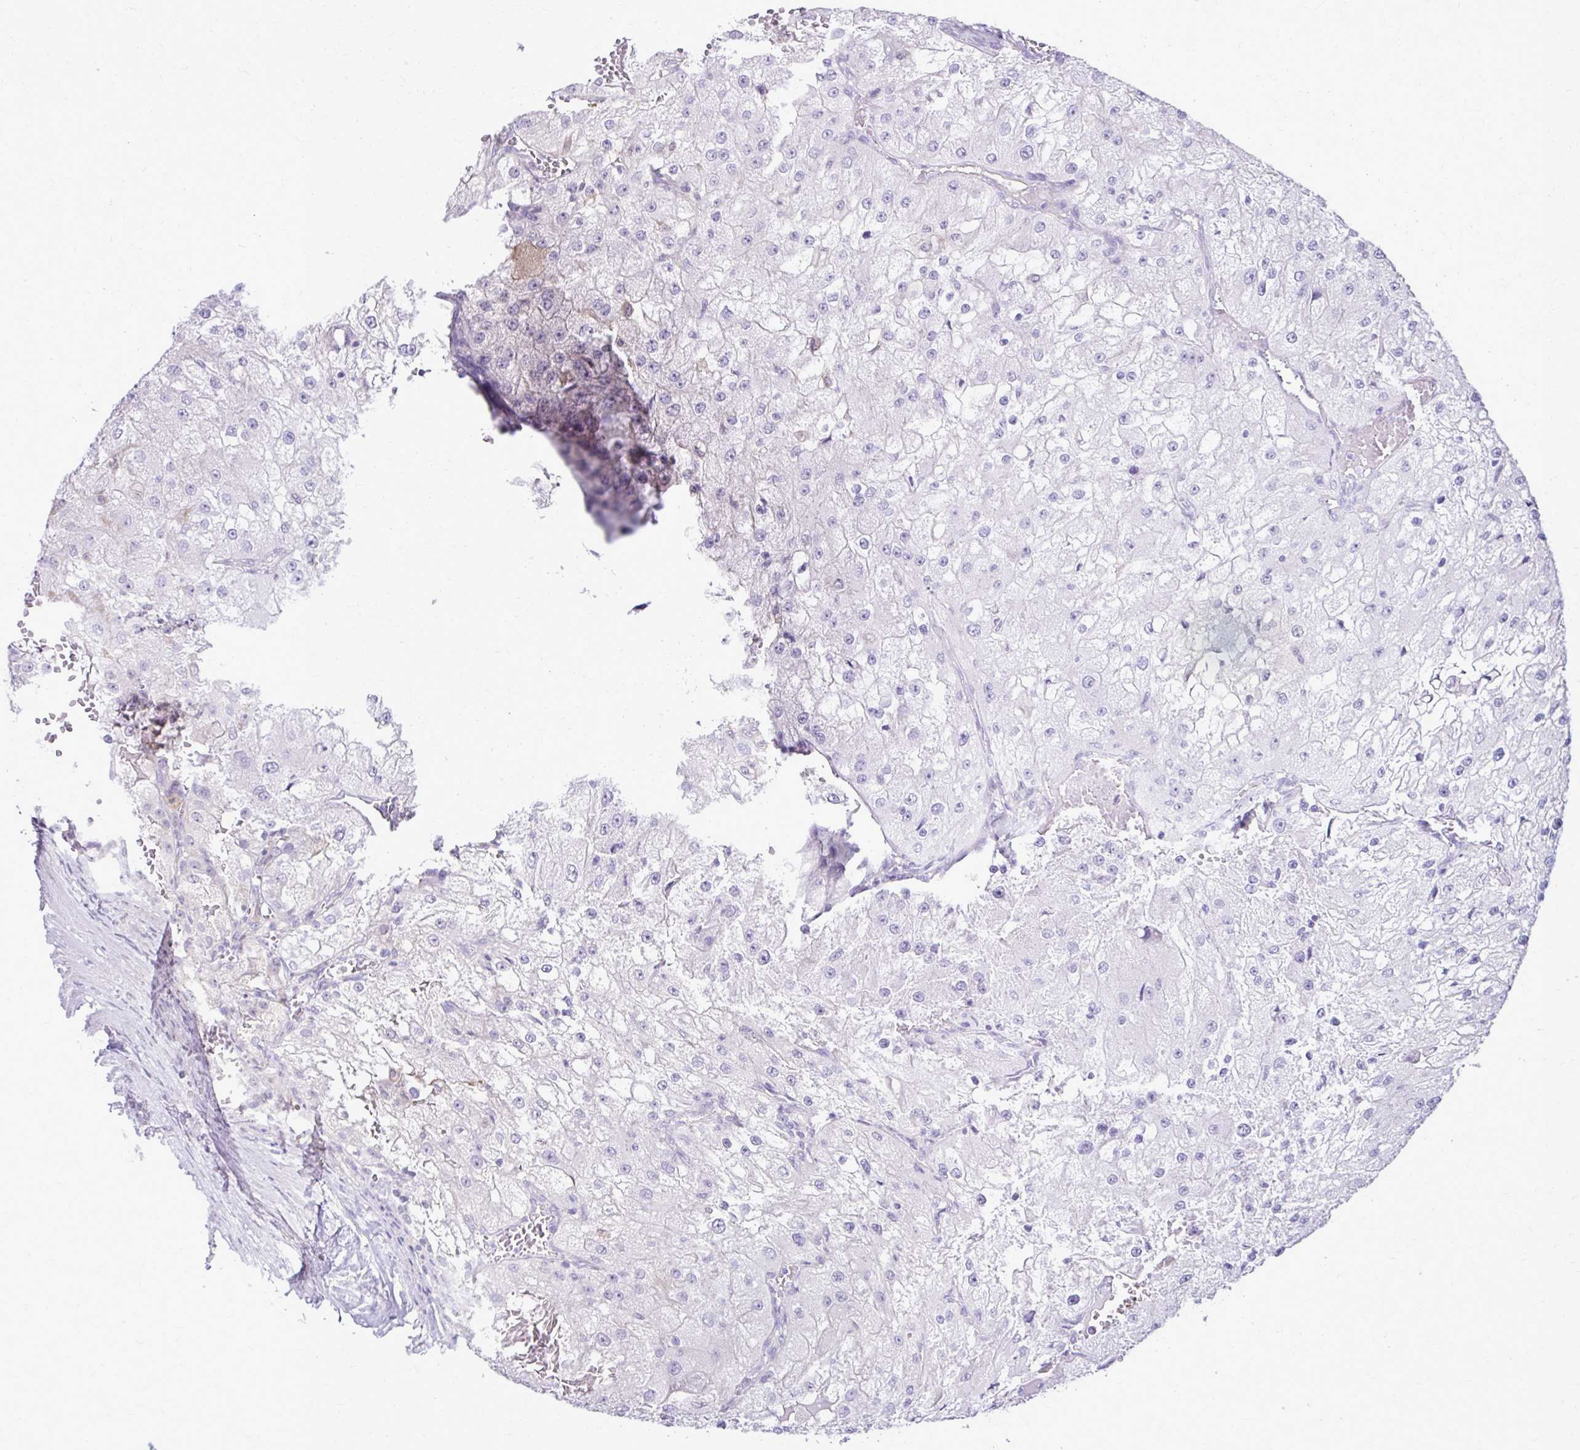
{"staining": {"intensity": "negative", "quantity": "none", "location": "none"}, "tissue": "renal cancer", "cell_type": "Tumor cells", "image_type": "cancer", "snomed": [{"axis": "morphology", "description": "Adenocarcinoma, NOS"}, {"axis": "topography", "description": "Kidney"}], "caption": "Tumor cells show no significant protein expression in renal cancer (adenocarcinoma).", "gene": "RASL11B", "patient": {"sex": "female", "age": 74}}